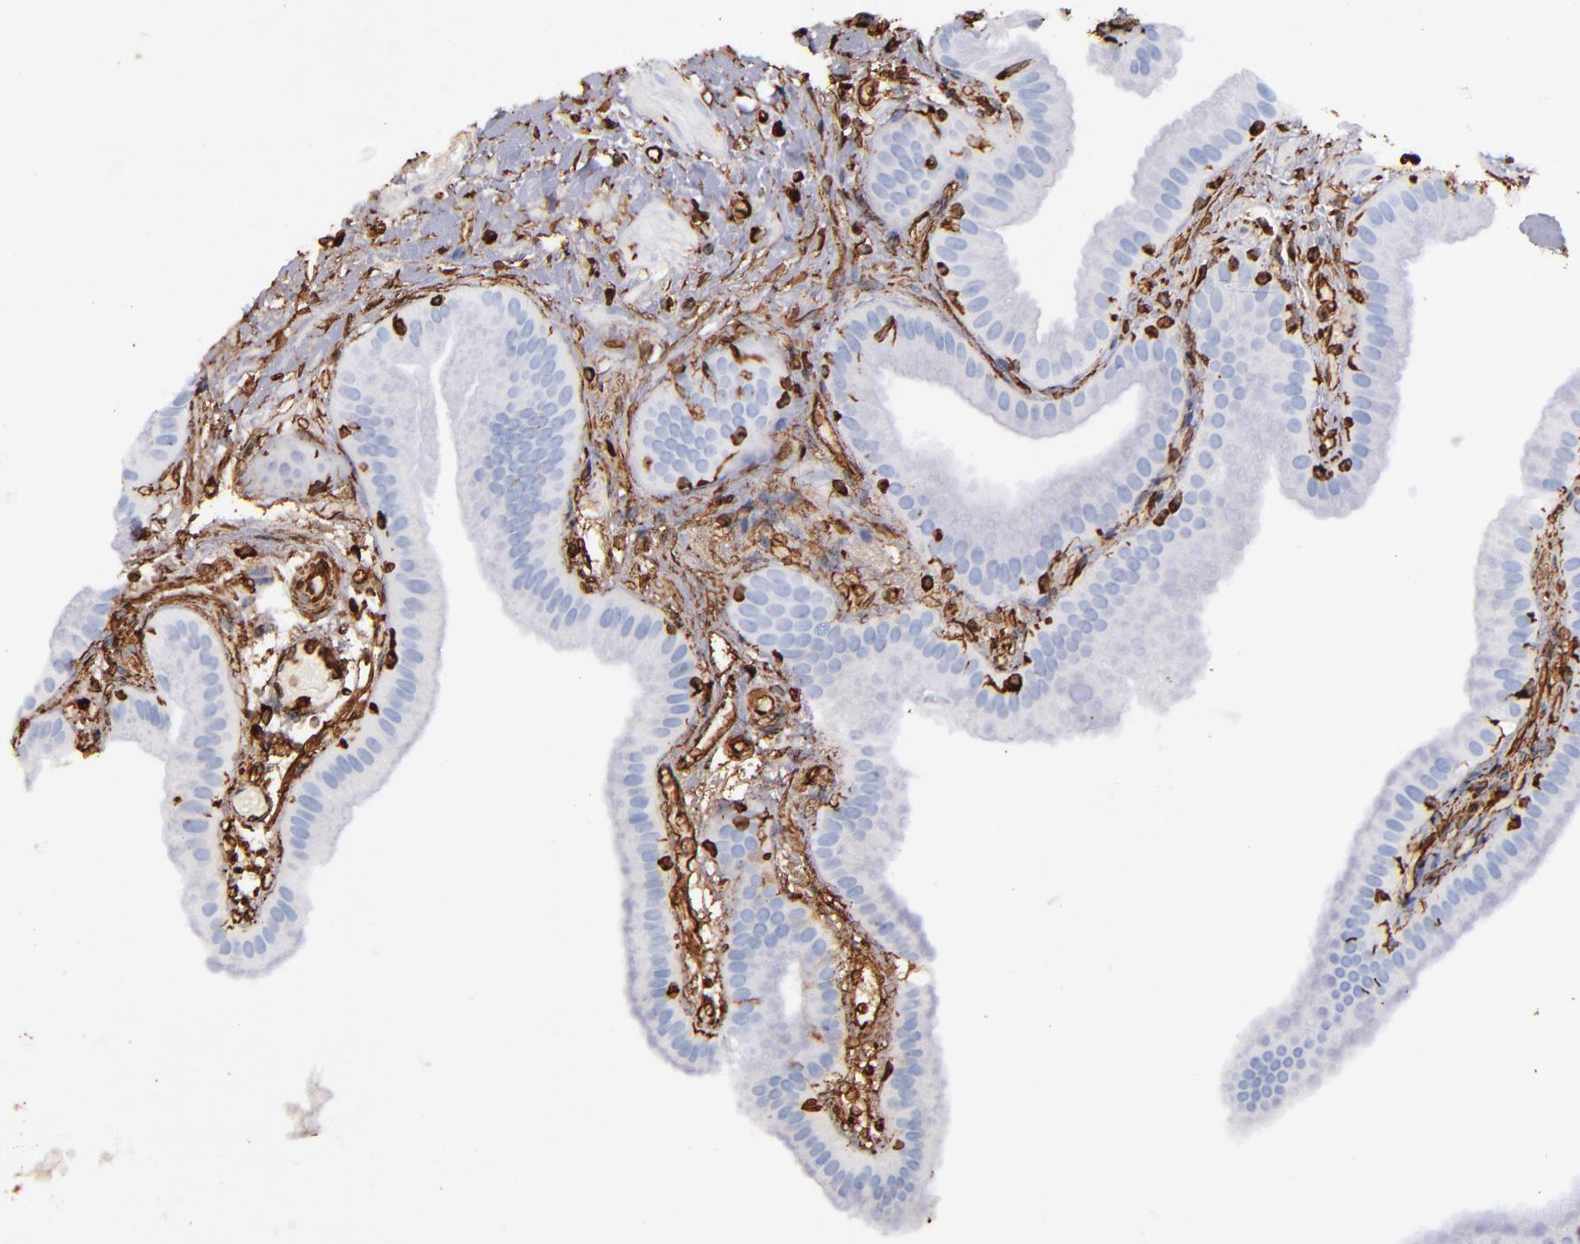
{"staining": {"intensity": "negative", "quantity": "none", "location": "none"}, "tissue": "gallbladder", "cell_type": "Glandular cells", "image_type": "normal", "snomed": [{"axis": "morphology", "description": "Normal tissue, NOS"}, {"axis": "topography", "description": "Gallbladder"}], "caption": "A high-resolution micrograph shows IHC staining of benign gallbladder, which exhibits no significant positivity in glandular cells. (Brightfield microscopy of DAB (3,3'-diaminobenzidine) IHC at high magnification).", "gene": "VIM", "patient": {"sex": "female", "age": 63}}